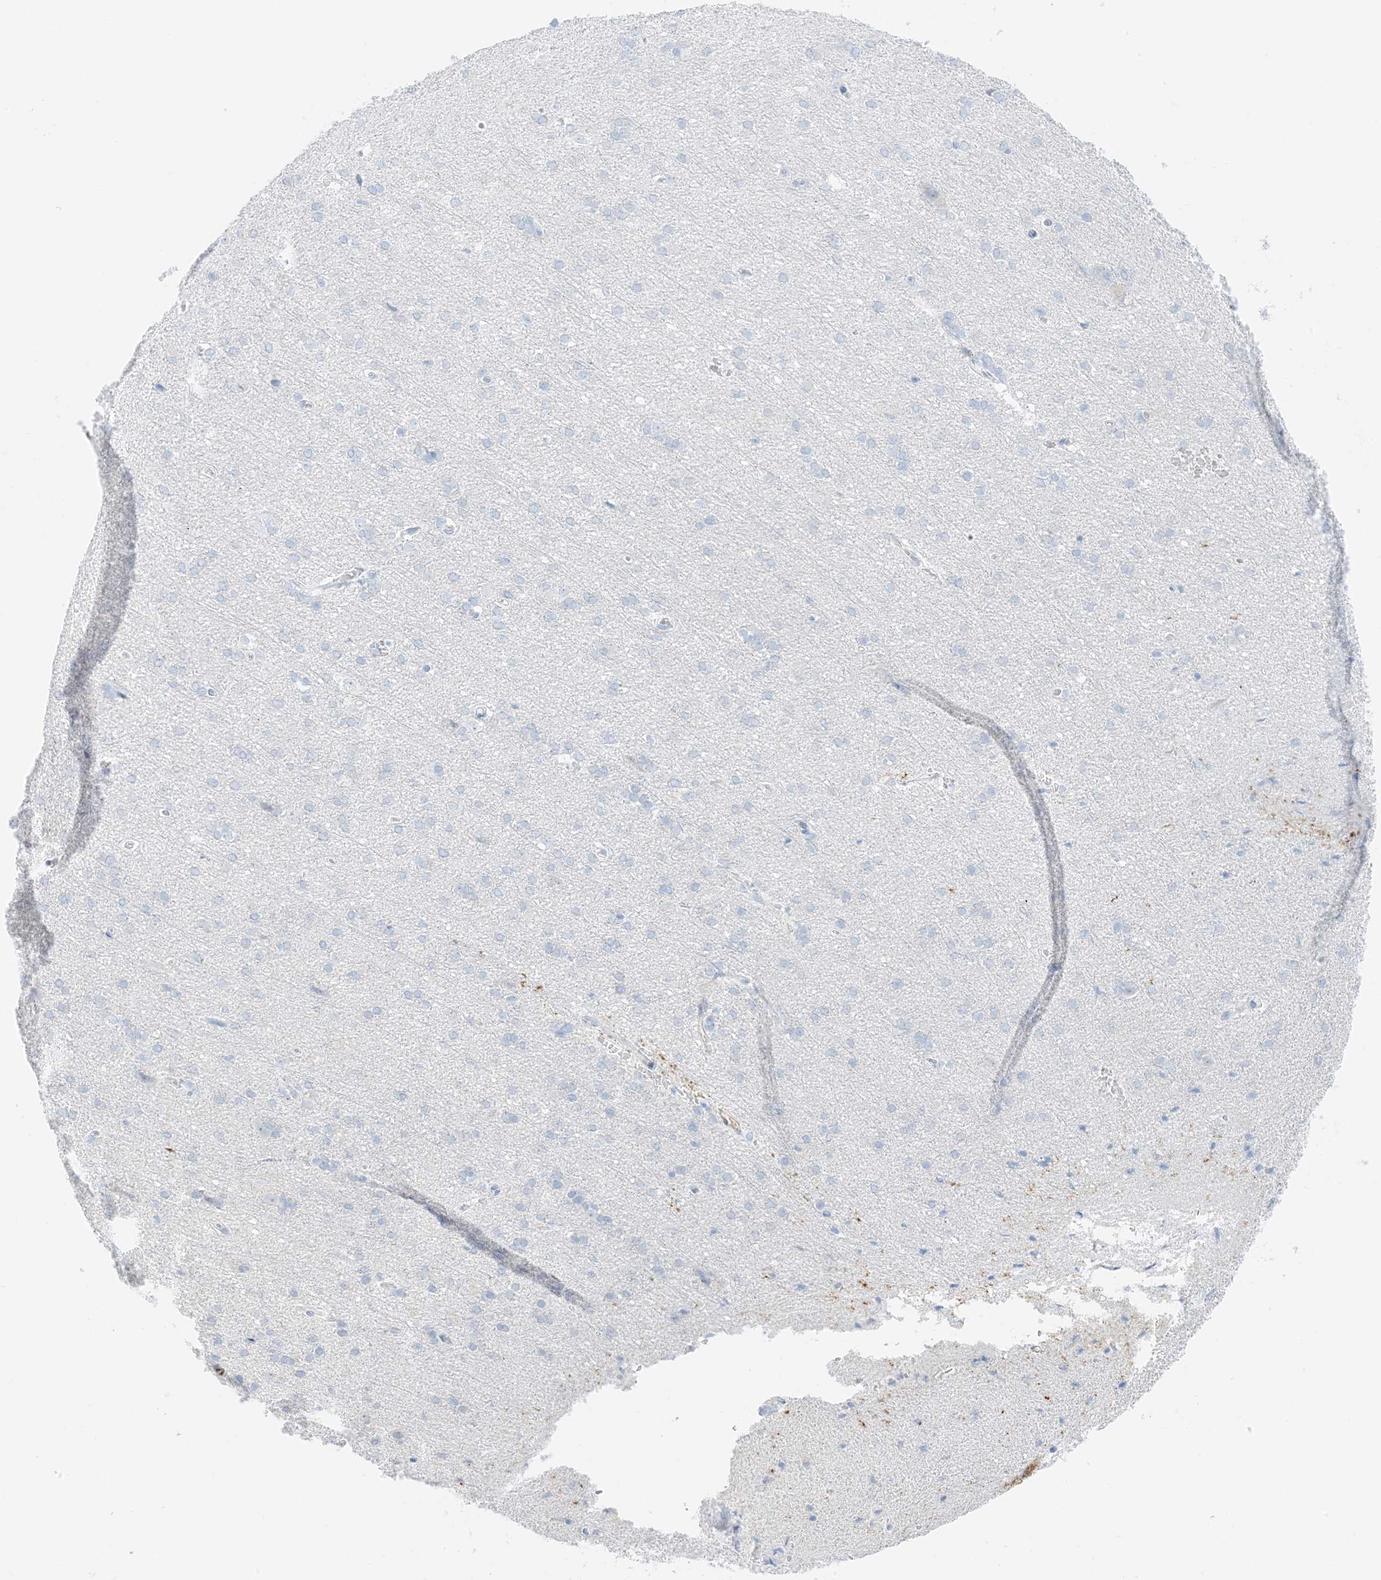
{"staining": {"intensity": "negative", "quantity": "none", "location": "none"}, "tissue": "cerebral cortex", "cell_type": "Endothelial cells", "image_type": "normal", "snomed": [{"axis": "morphology", "description": "Normal tissue, NOS"}, {"axis": "topography", "description": "Cerebral cortex"}], "caption": "IHC micrograph of unremarkable human cerebral cortex stained for a protein (brown), which demonstrates no expression in endothelial cells. Nuclei are stained in blue.", "gene": "SLC22A13", "patient": {"sex": "male", "age": 62}}